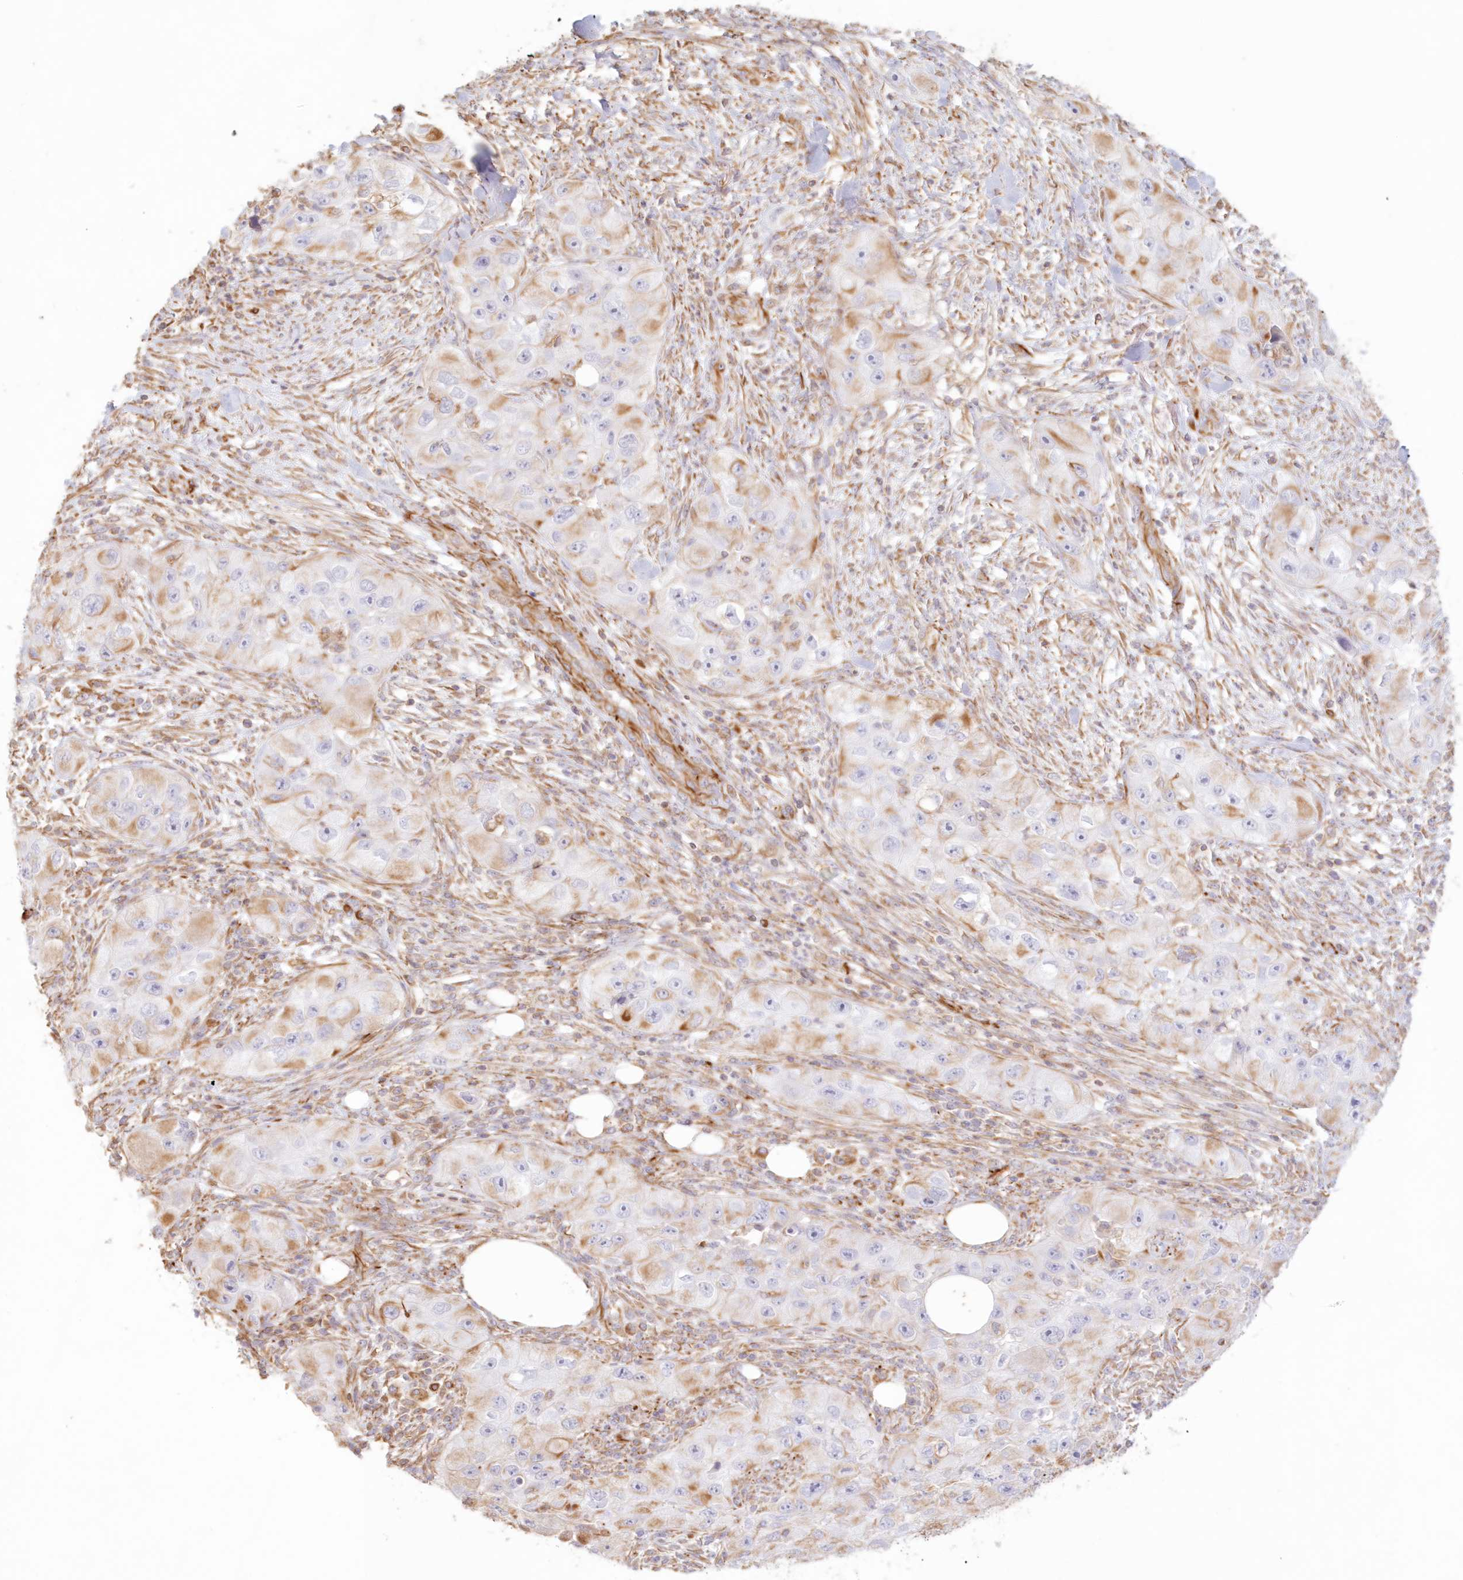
{"staining": {"intensity": "moderate", "quantity": "<25%", "location": "cytoplasmic/membranous"}, "tissue": "skin cancer", "cell_type": "Tumor cells", "image_type": "cancer", "snomed": [{"axis": "morphology", "description": "Squamous cell carcinoma, NOS"}, {"axis": "topography", "description": "Skin"}, {"axis": "topography", "description": "Subcutis"}], "caption": "Skin cancer tissue exhibits moderate cytoplasmic/membranous positivity in approximately <25% of tumor cells", "gene": "DMRTB1", "patient": {"sex": "male", "age": 73}}